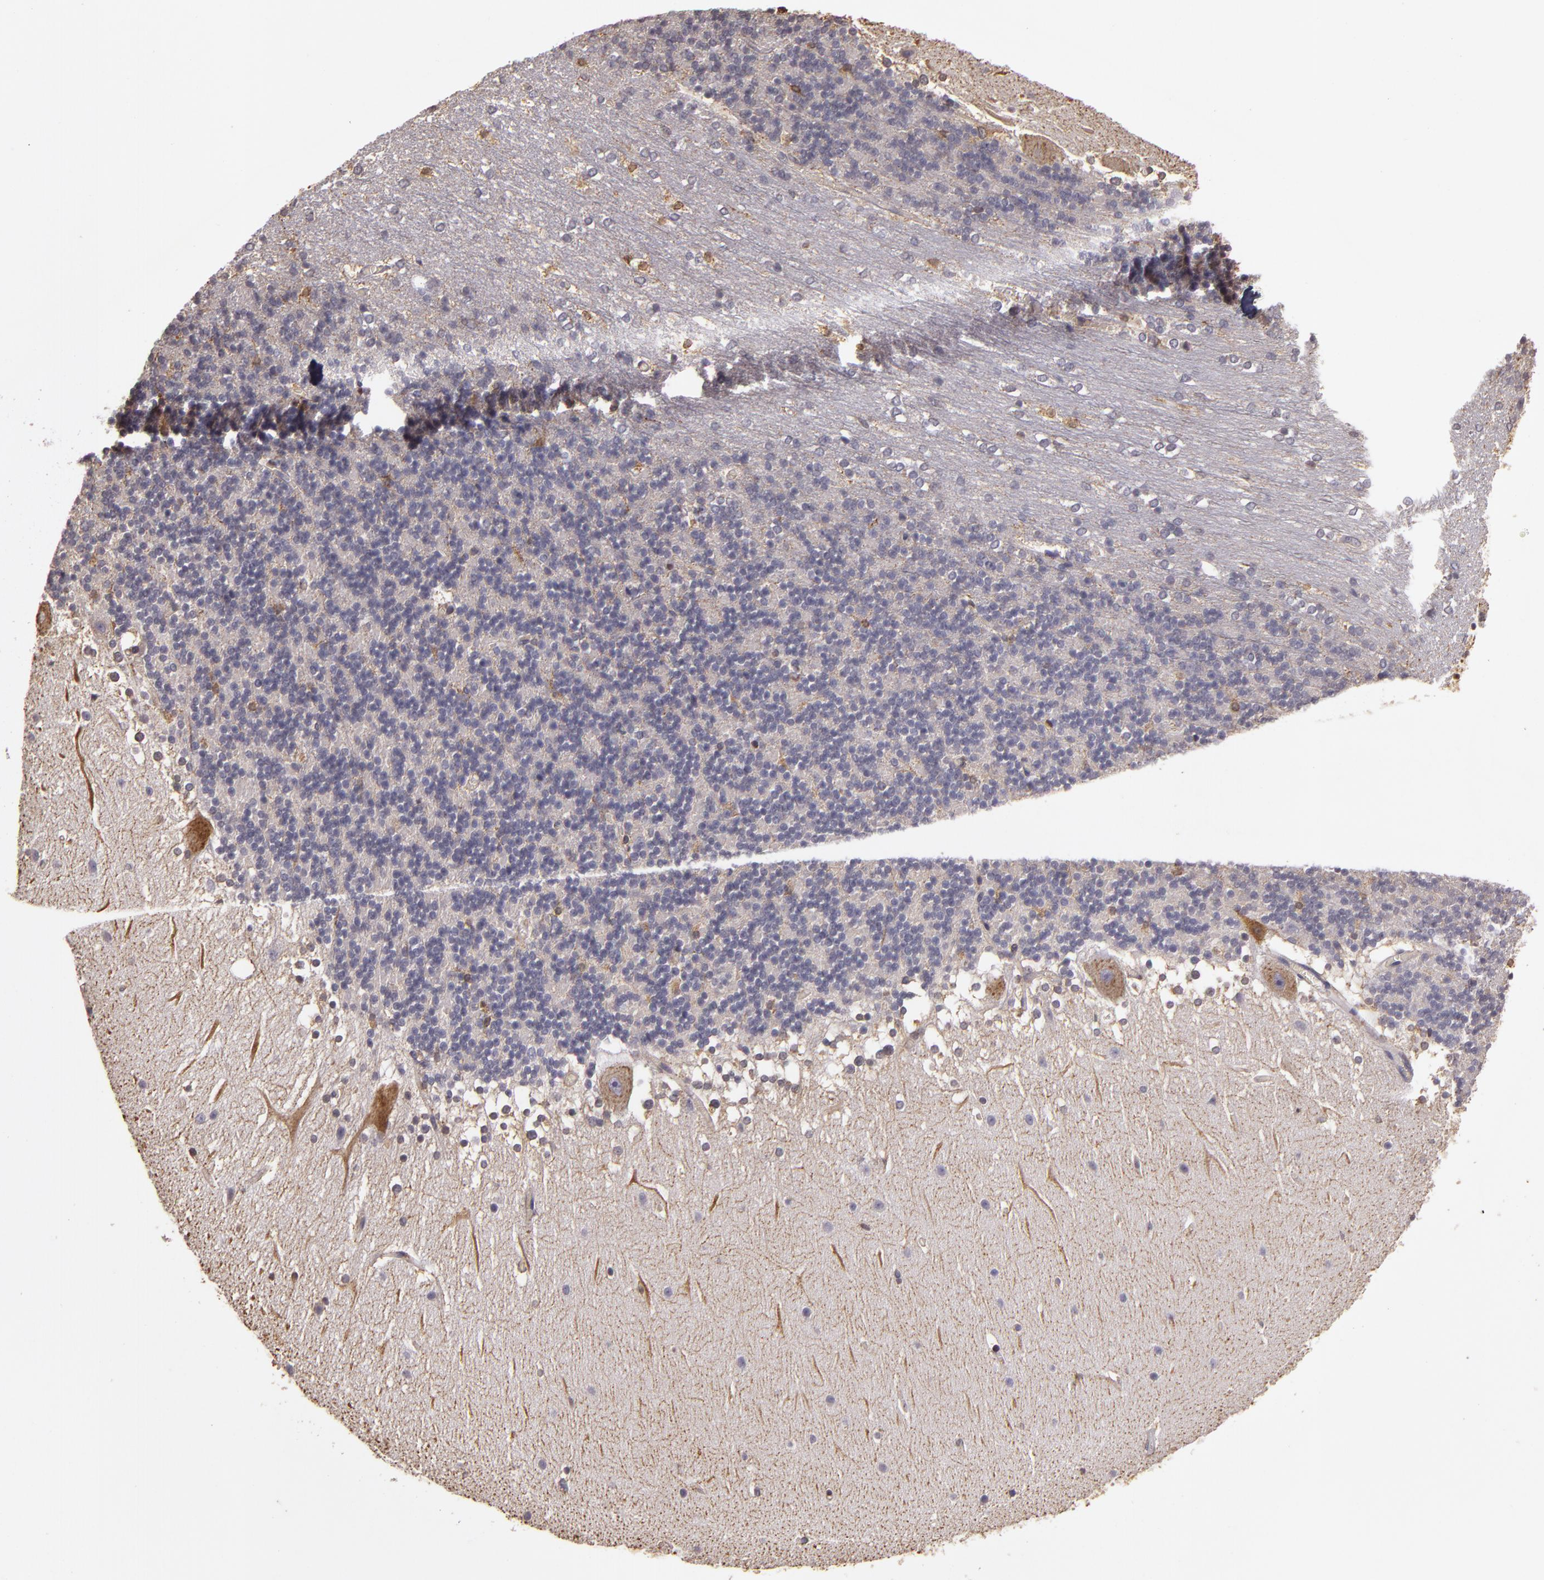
{"staining": {"intensity": "moderate", "quantity": "<25%", "location": "cytoplasmic/membranous"}, "tissue": "cerebellum", "cell_type": "Cells in granular layer", "image_type": "normal", "snomed": [{"axis": "morphology", "description": "Normal tissue, NOS"}, {"axis": "topography", "description": "Cerebellum"}], "caption": "This micrograph demonstrates normal cerebellum stained with immunohistochemistry (IHC) to label a protein in brown. The cytoplasmic/membranous of cells in granular layer show moderate positivity for the protein. Nuclei are counter-stained blue.", "gene": "SLC9A3R1", "patient": {"sex": "female", "age": 19}}